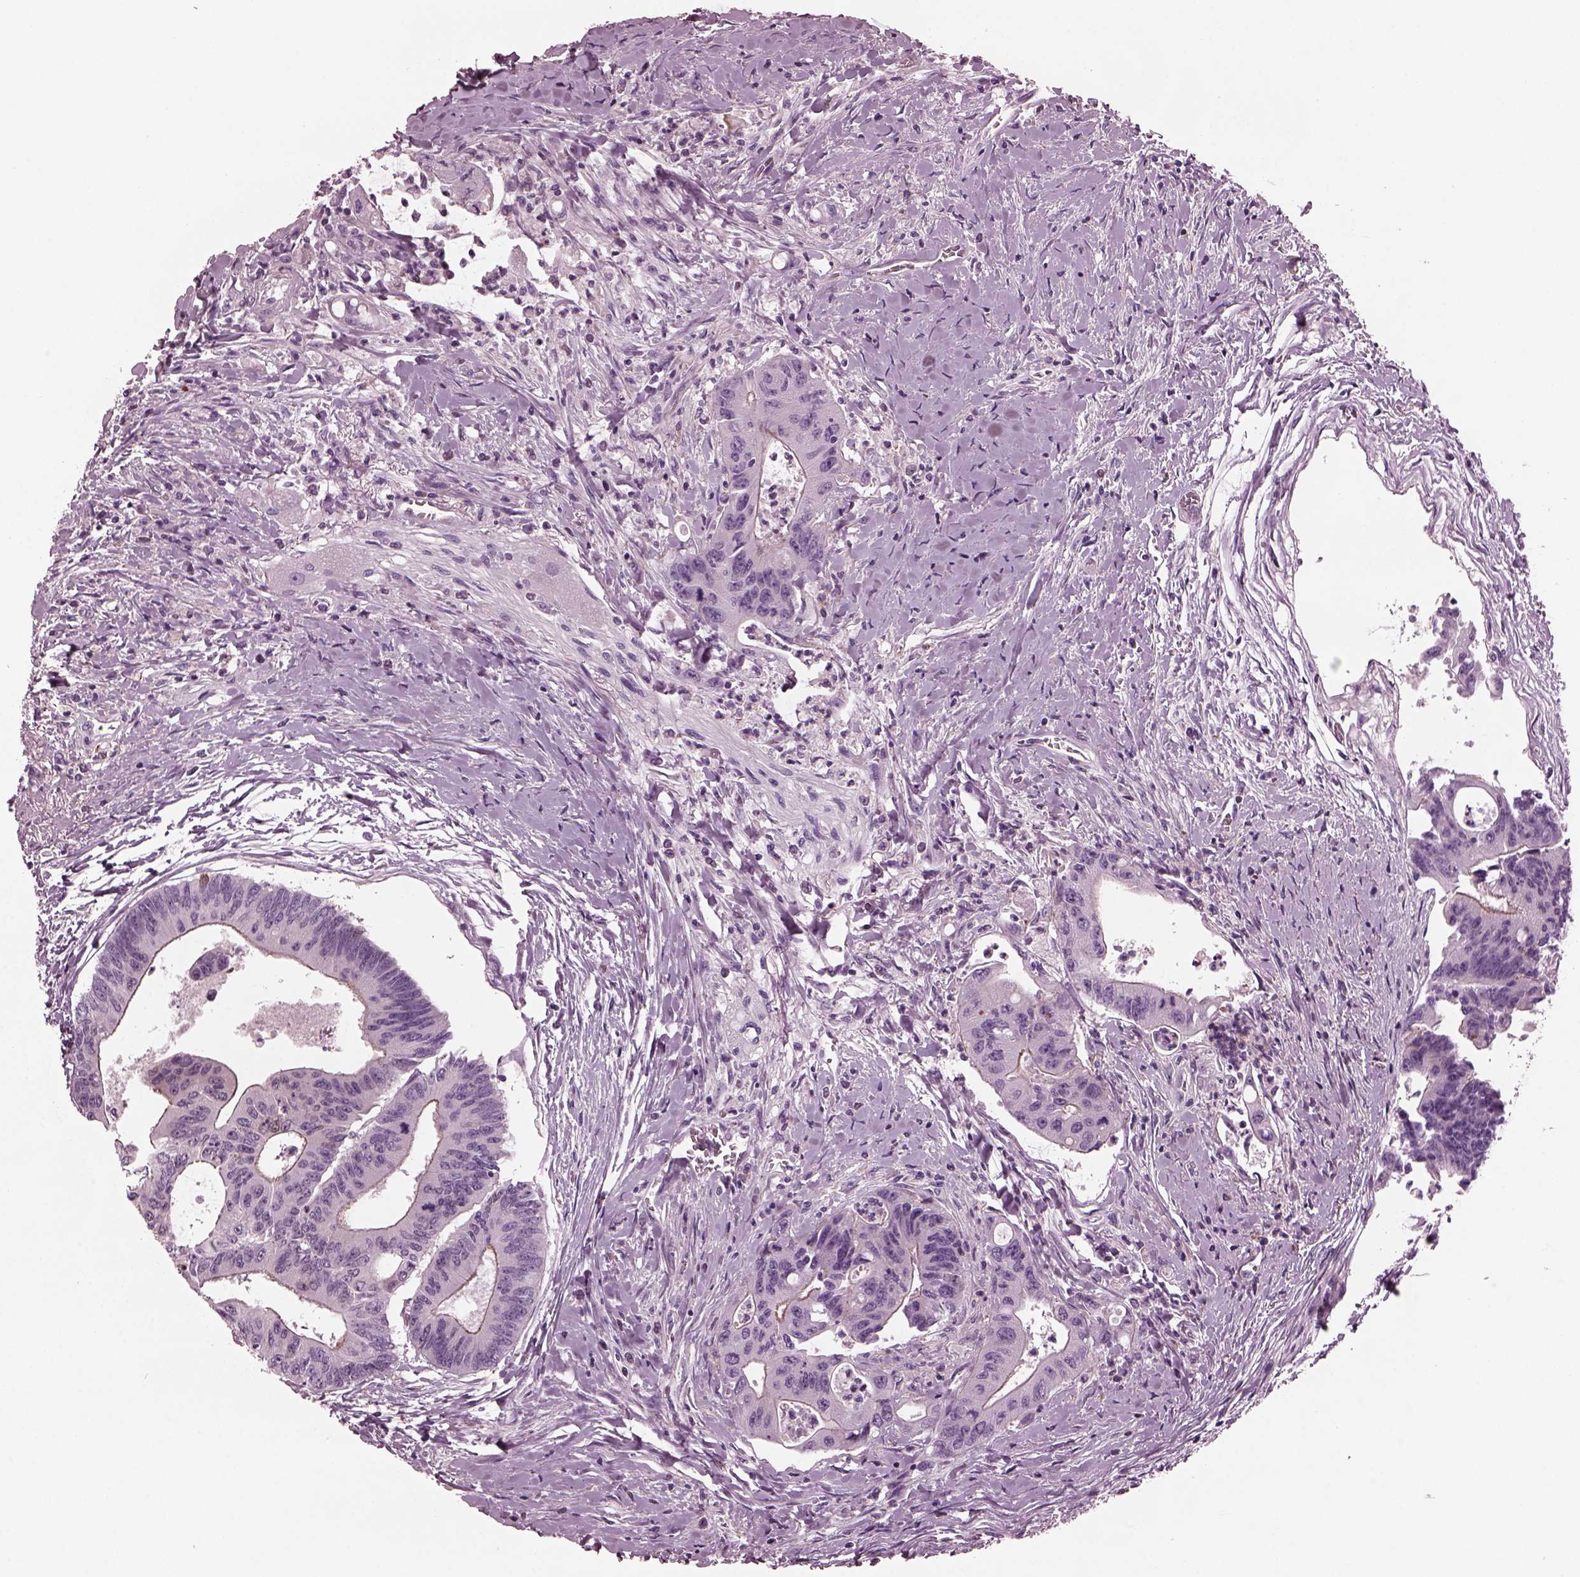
{"staining": {"intensity": "weak", "quantity": "<25%", "location": "cytoplasmic/membranous"}, "tissue": "colorectal cancer", "cell_type": "Tumor cells", "image_type": "cancer", "snomed": [{"axis": "morphology", "description": "Adenocarcinoma, NOS"}, {"axis": "topography", "description": "Rectum"}], "caption": "Photomicrograph shows no significant protein expression in tumor cells of adenocarcinoma (colorectal).", "gene": "GDF11", "patient": {"sex": "male", "age": 59}}